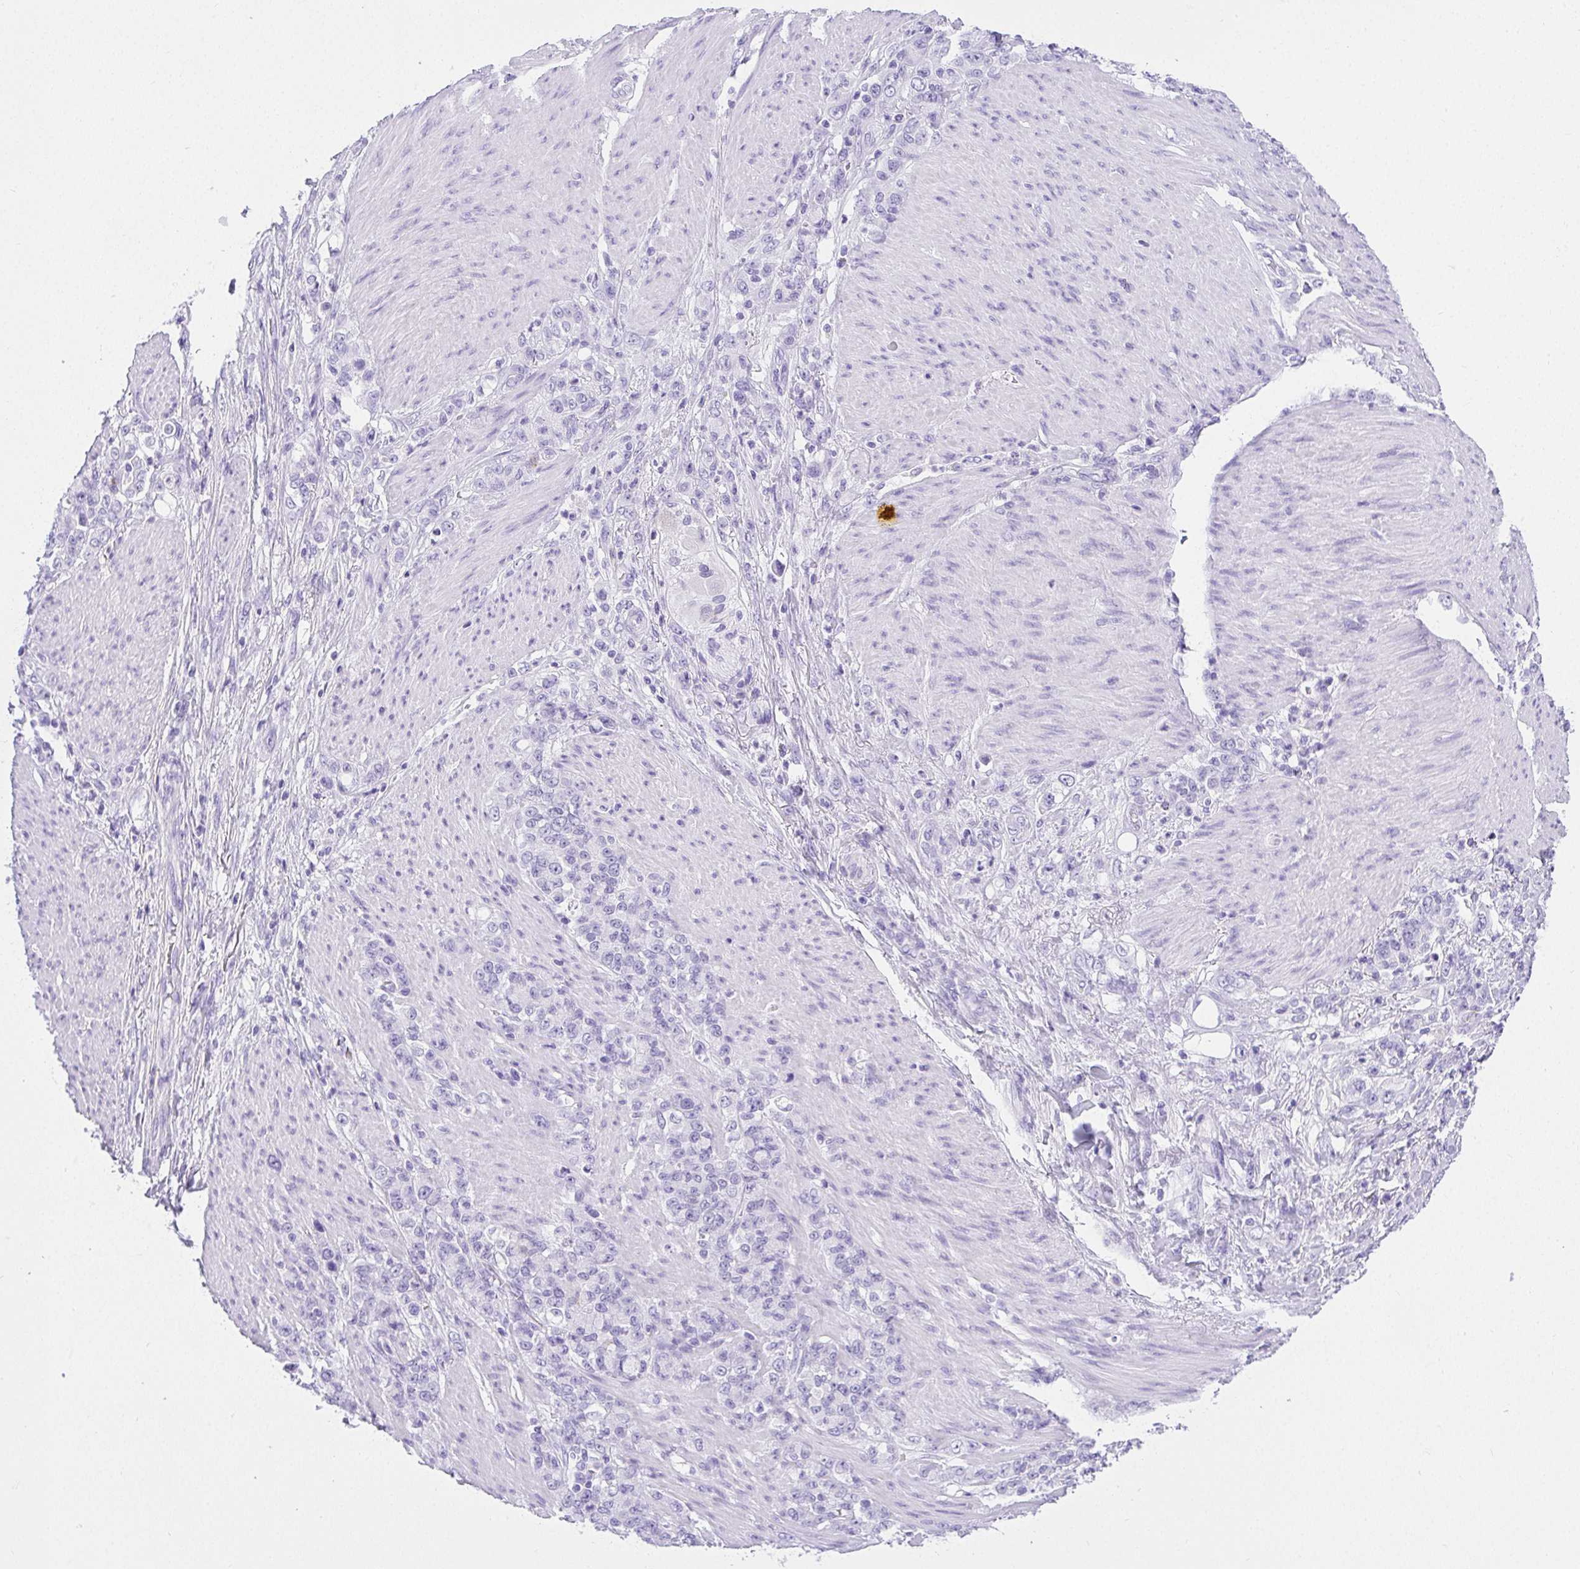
{"staining": {"intensity": "negative", "quantity": "none", "location": "none"}, "tissue": "stomach cancer", "cell_type": "Tumor cells", "image_type": "cancer", "snomed": [{"axis": "morphology", "description": "Adenocarcinoma, NOS"}, {"axis": "topography", "description": "Stomach"}], "caption": "Immunohistochemistry (IHC) image of neoplastic tissue: stomach cancer (adenocarcinoma) stained with DAB shows no significant protein expression in tumor cells.", "gene": "AVIL", "patient": {"sex": "female", "age": 79}}